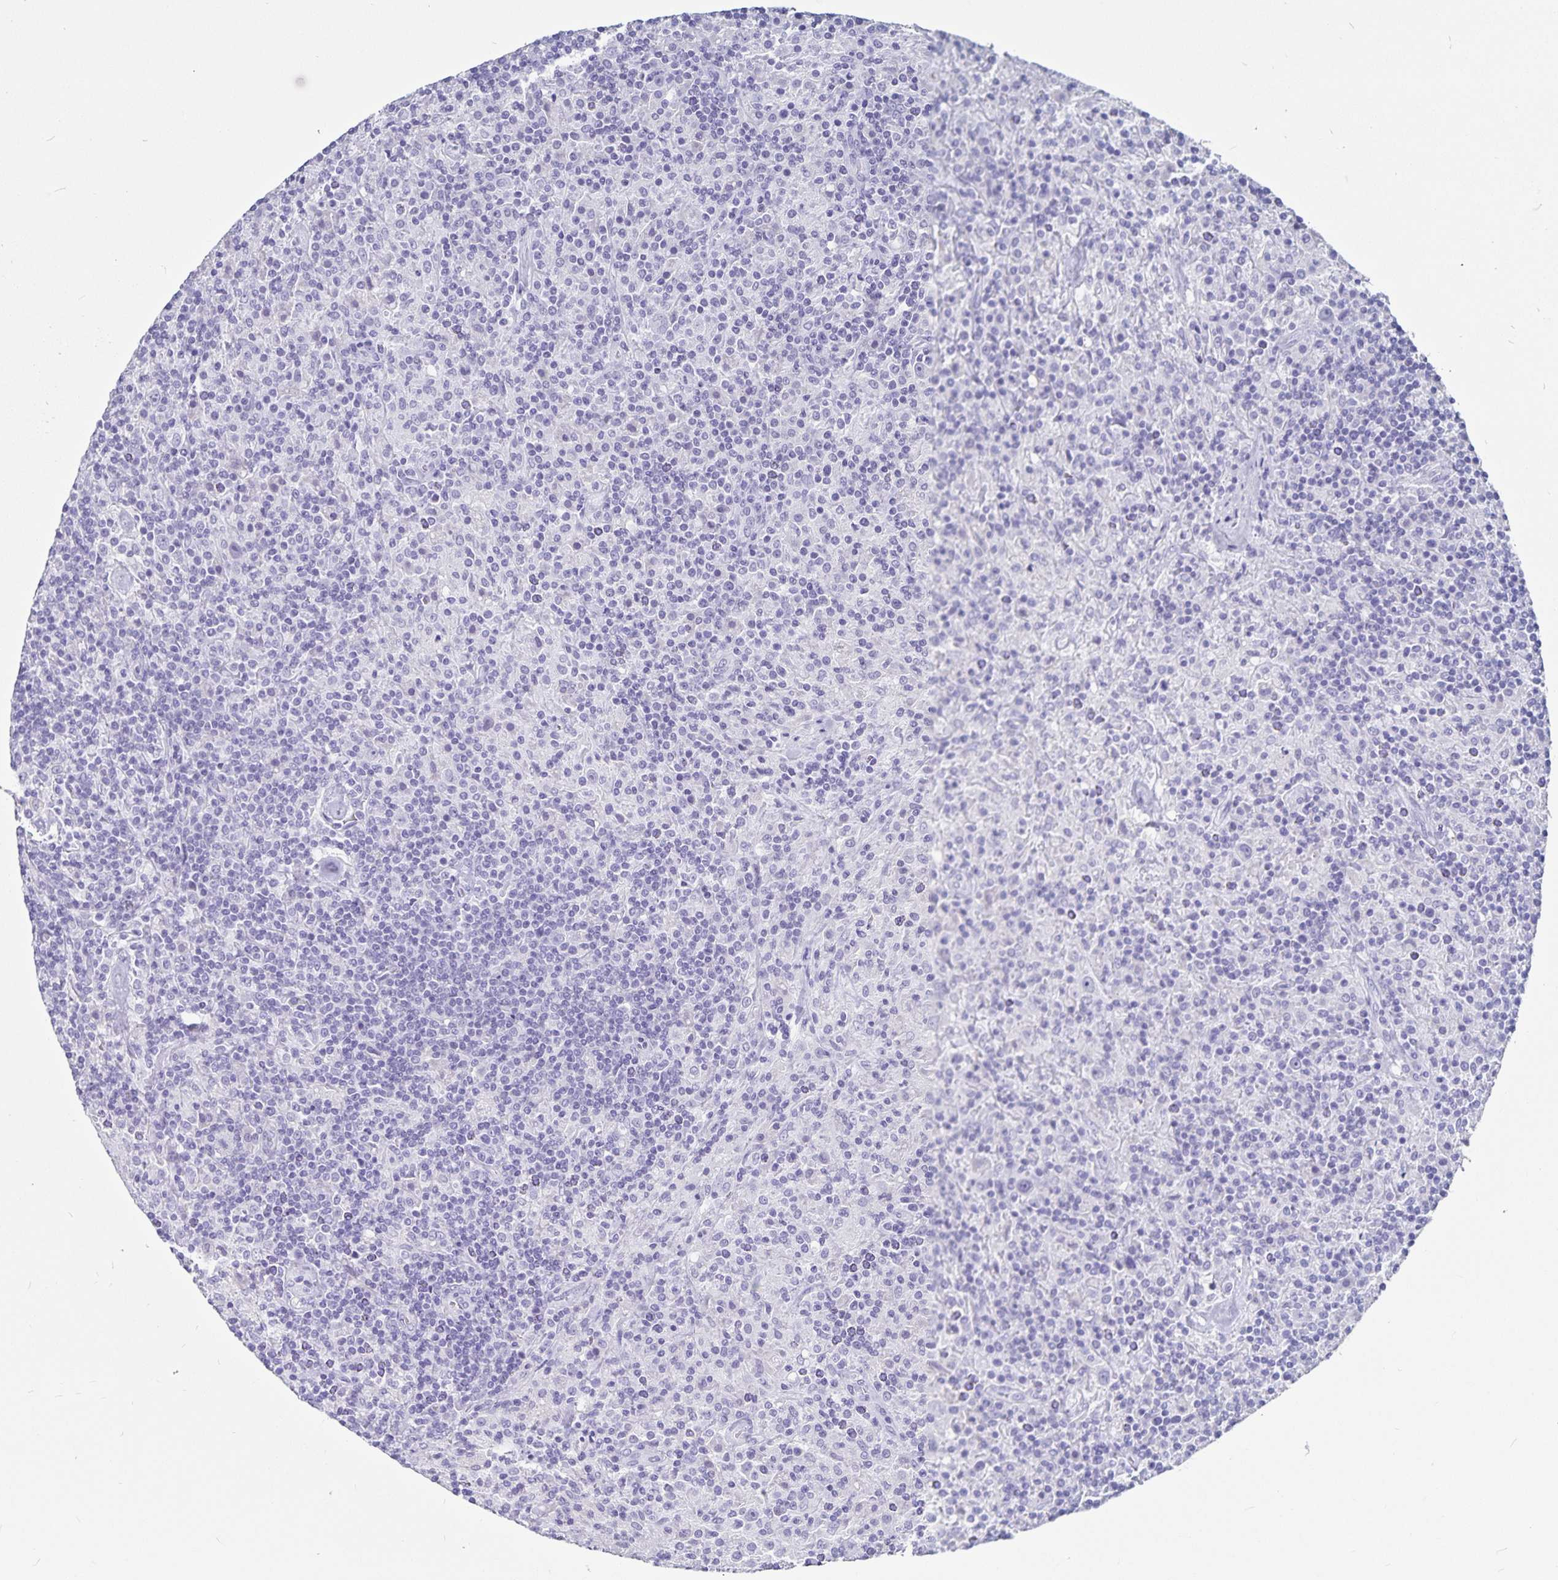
{"staining": {"intensity": "negative", "quantity": "none", "location": "none"}, "tissue": "lymphoma", "cell_type": "Tumor cells", "image_type": "cancer", "snomed": [{"axis": "morphology", "description": "Hodgkin's disease, NOS"}, {"axis": "topography", "description": "Lymph node"}], "caption": "IHC of human lymphoma demonstrates no staining in tumor cells. (Stains: DAB IHC with hematoxylin counter stain, Microscopy: brightfield microscopy at high magnification).", "gene": "PLAC1", "patient": {"sex": "male", "age": 70}}